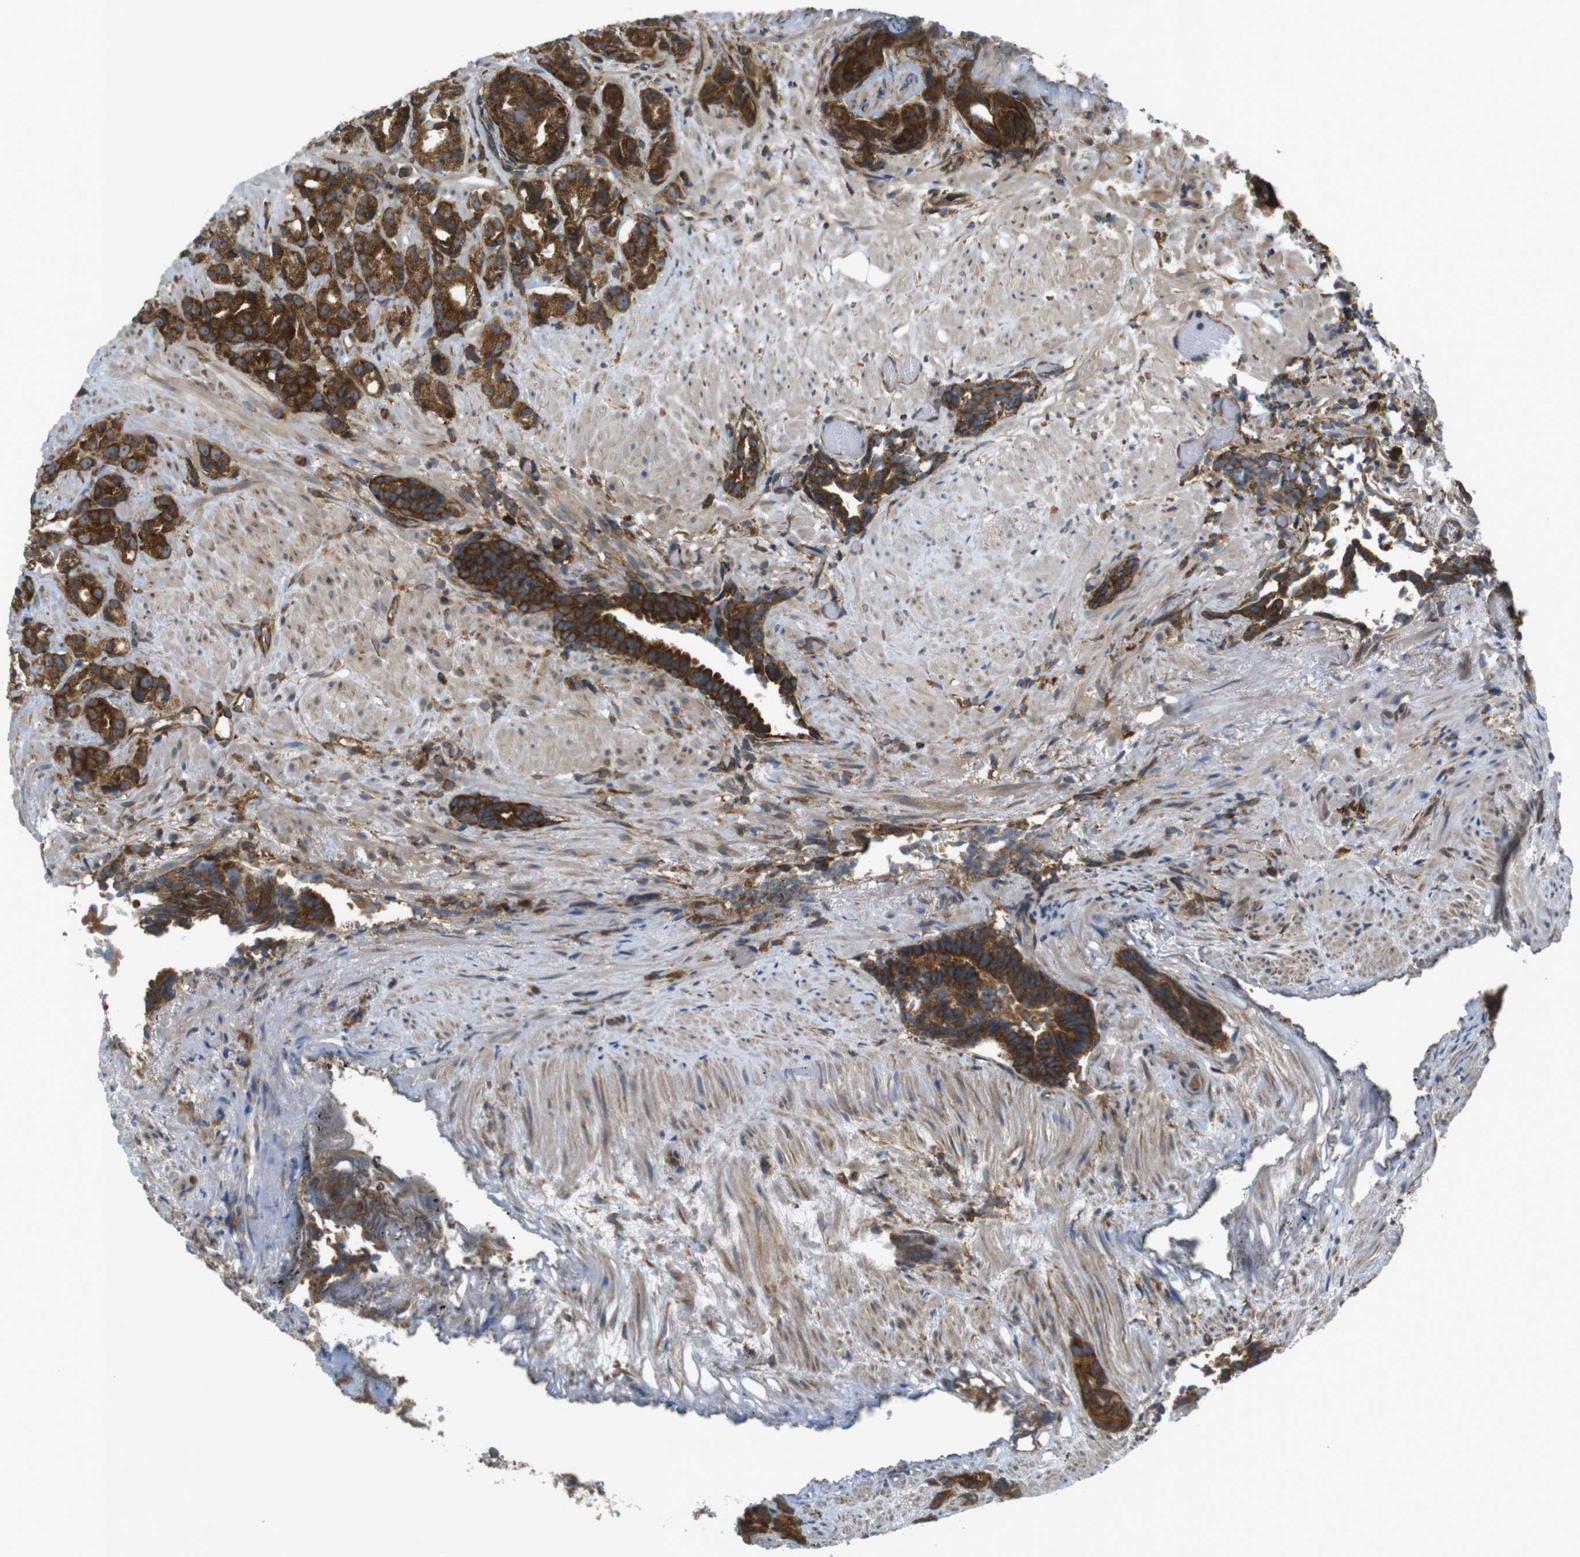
{"staining": {"intensity": "strong", "quantity": ">75%", "location": "cytoplasmic/membranous"}, "tissue": "prostate cancer", "cell_type": "Tumor cells", "image_type": "cancer", "snomed": [{"axis": "morphology", "description": "Adenocarcinoma, Low grade"}, {"axis": "topography", "description": "Prostate"}], "caption": "Strong cytoplasmic/membranous expression for a protein is identified in approximately >75% of tumor cells of prostate cancer using immunohistochemistry.", "gene": "TSC1", "patient": {"sex": "male", "age": 89}}